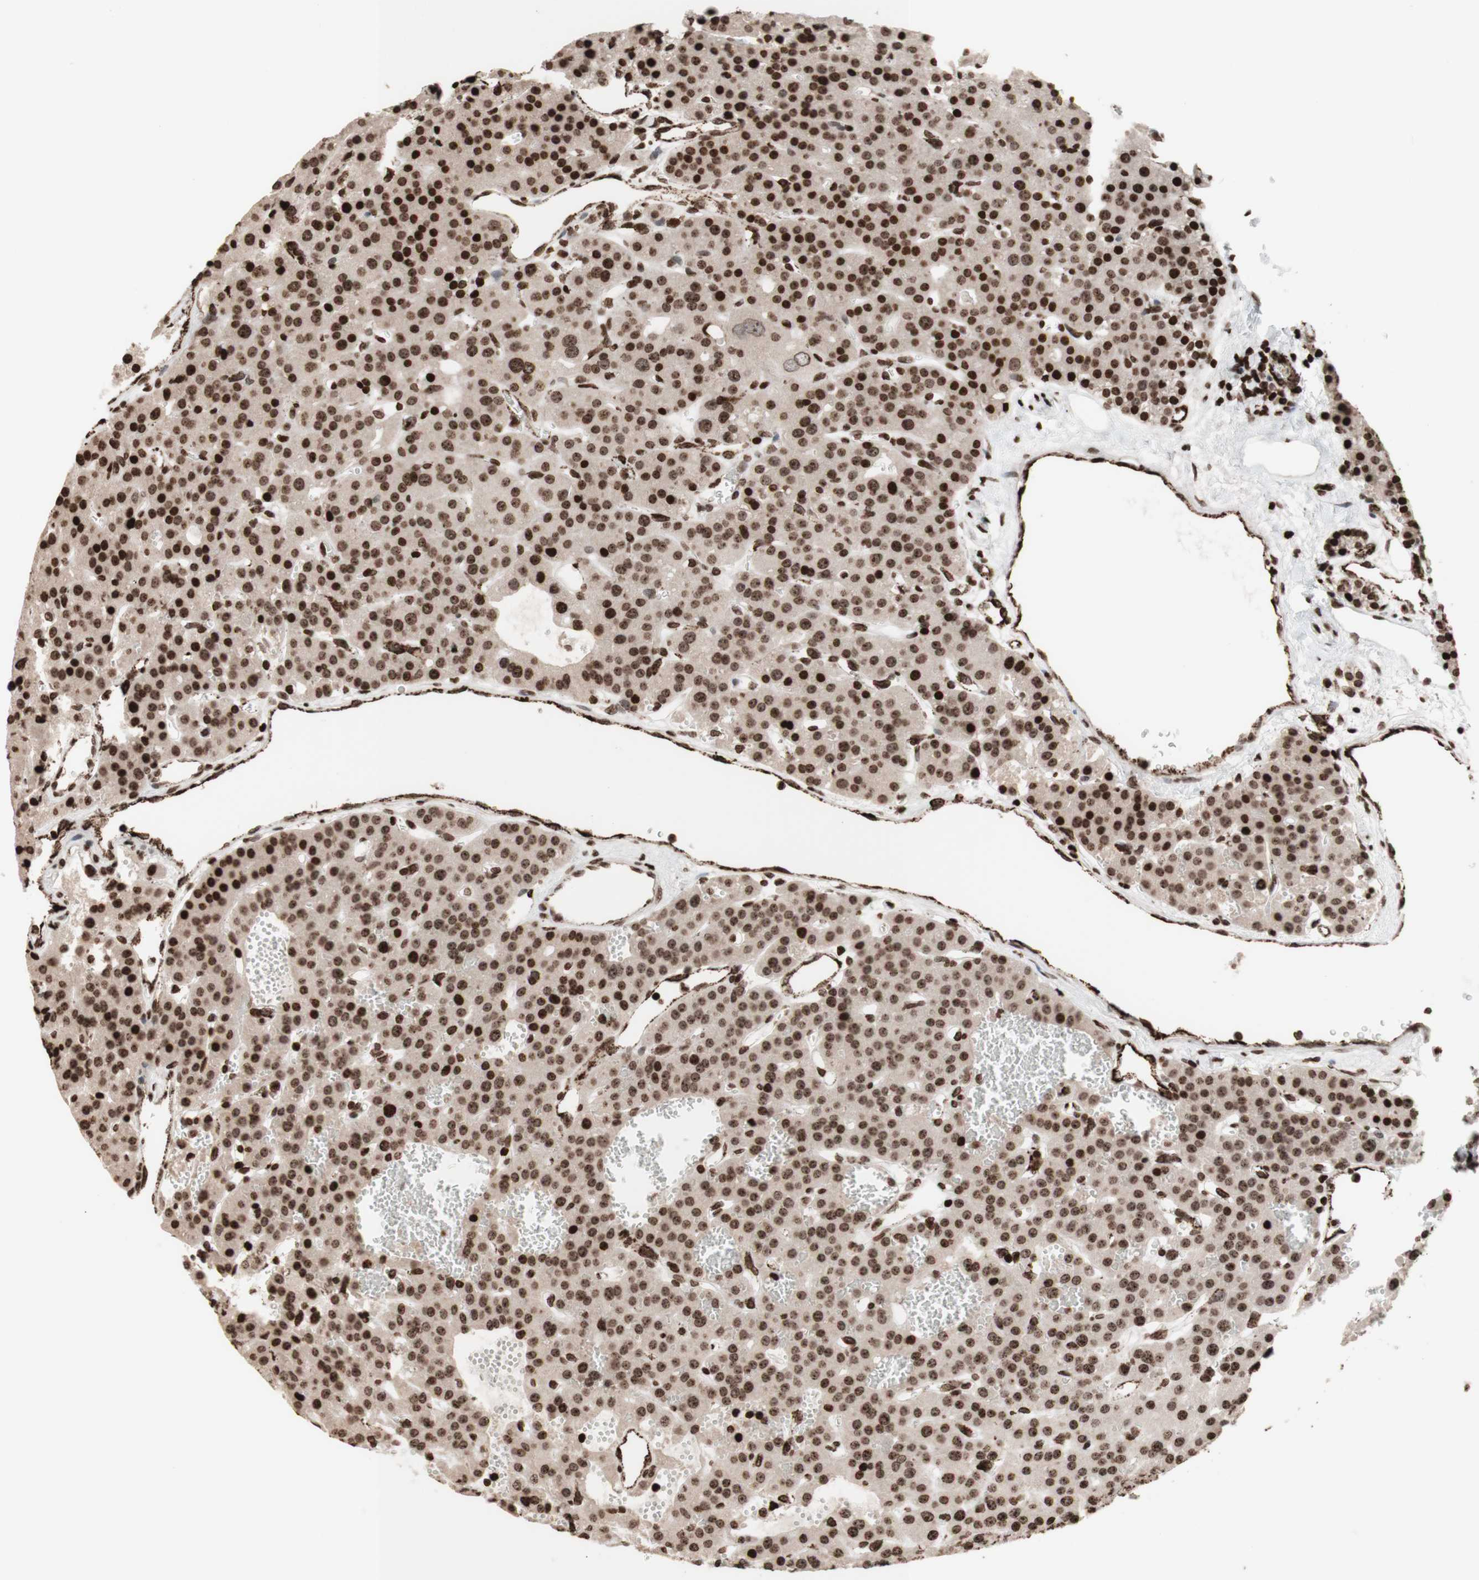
{"staining": {"intensity": "strong", "quantity": ">75%", "location": "nuclear"}, "tissue": "parathyroid gland", "cell_type": "Glandular cells", "image_type": "normal", "snomed": [{"axis": "morphology", "description": "Normal tissue, NOS"}, {"axis": "morphology", "description": "Adenoma, NOS"}, {"axis": "topography", "description": "Parathyroid gland"}], "caption": "Immunohistochemical staining of benign parathyroid gland exhibits strong nuclear protein staining in approximately >75% of glandular cells. The staining was performed using DAB, with brown indicating positive protein expression. Nuclei are stained blue with hematoxylin.", "gene": "NCAPD2", "patient": {"sex": "female", "age": 81}}